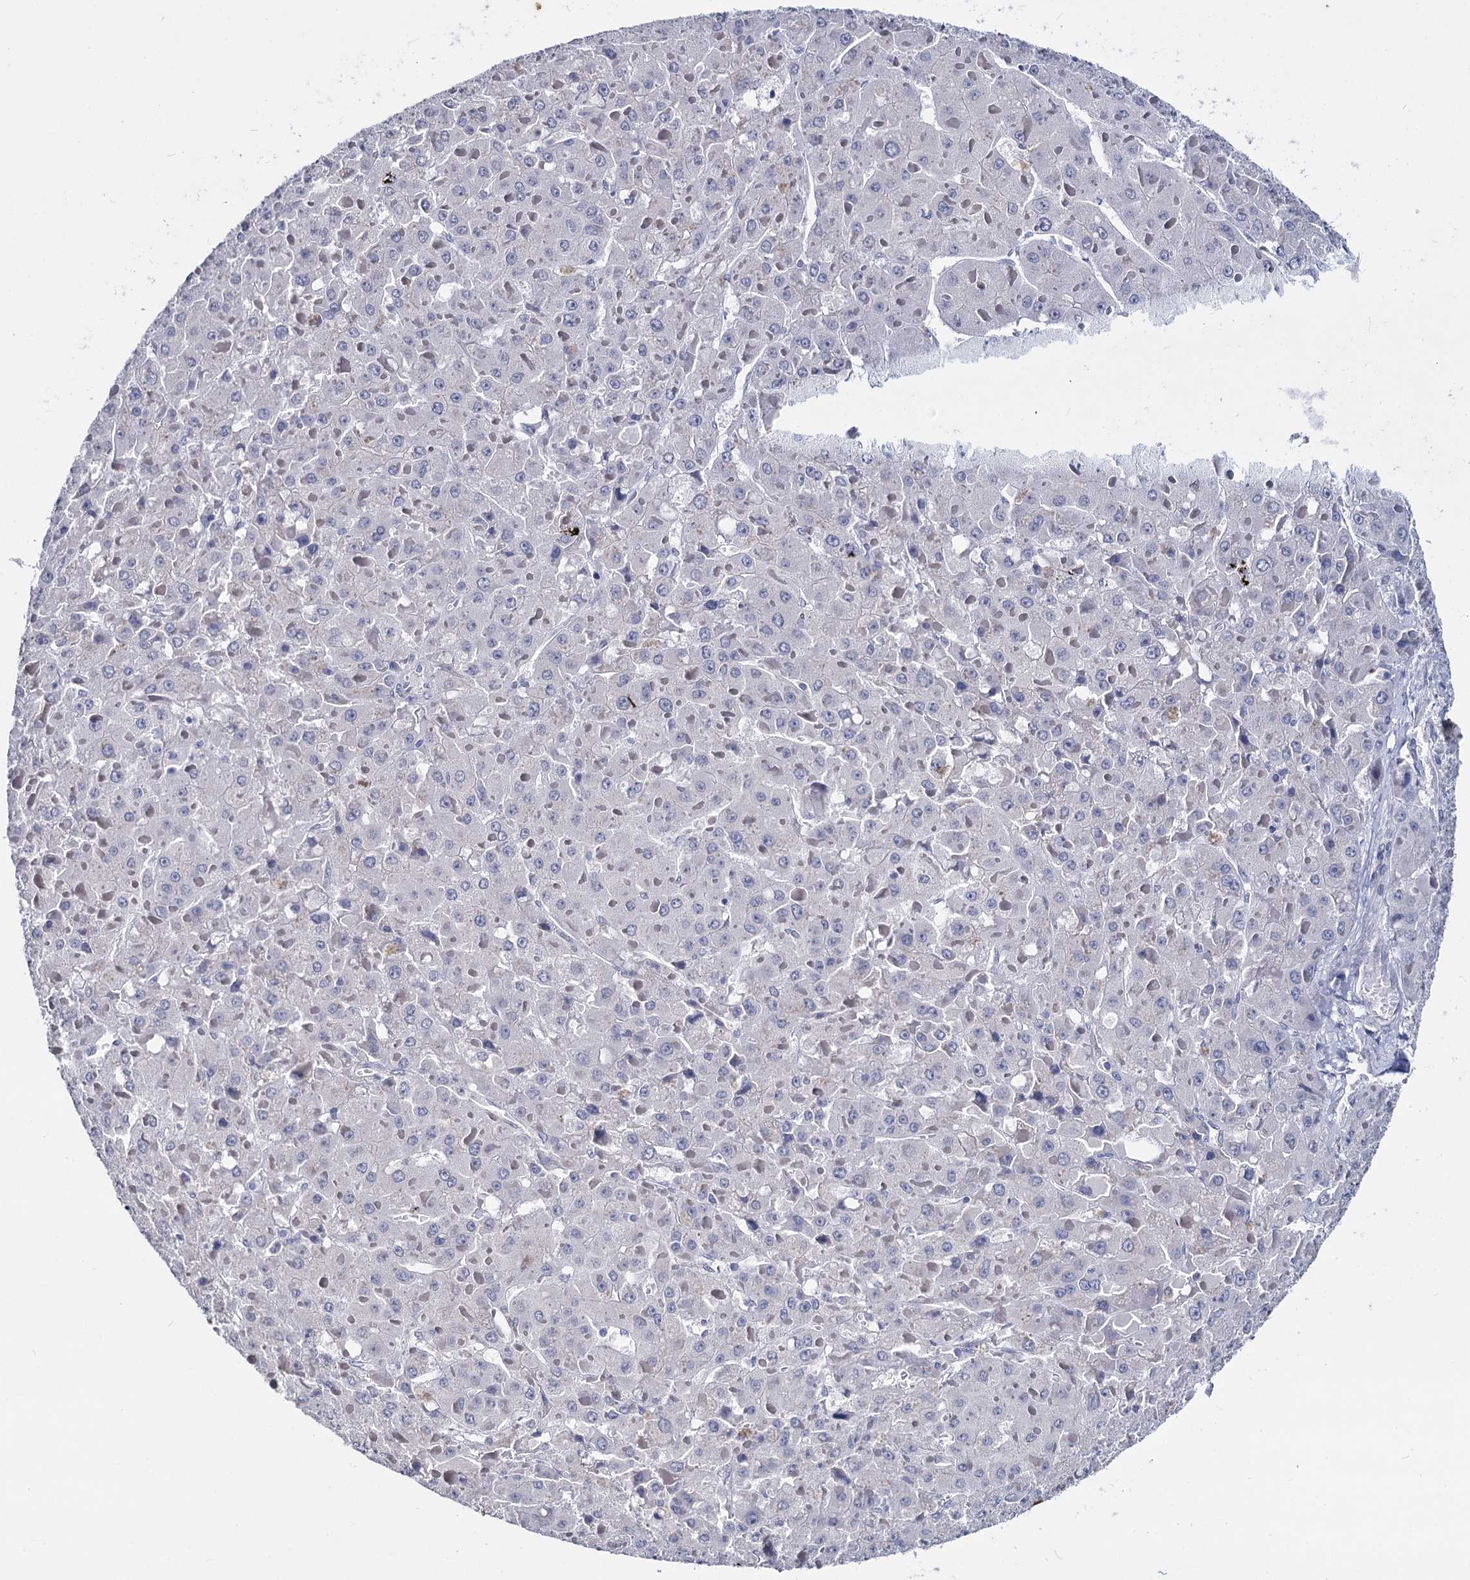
{"staining": {"intensity": "negative", "quantity": "none", "location": "none"}, "tissue": "liver cancer", "cell_type": "Tumor cells", "image_type": "cancer", "snomed": [{"axis": "morphology", "description": "Carcinoma, Hepatocellular, NOS"}, {"axis": "topography", "description": "Liver"}], "caption": "Immunohistochemistry (IHC) micrograph of neoplastic tissue: liver cancer (hepatocellular carcinoma) stained with DAB shows no significant protein staining in tumor cells.", "gene": "MAGEA4", "patient": {"sex": "female", "age": 73}}